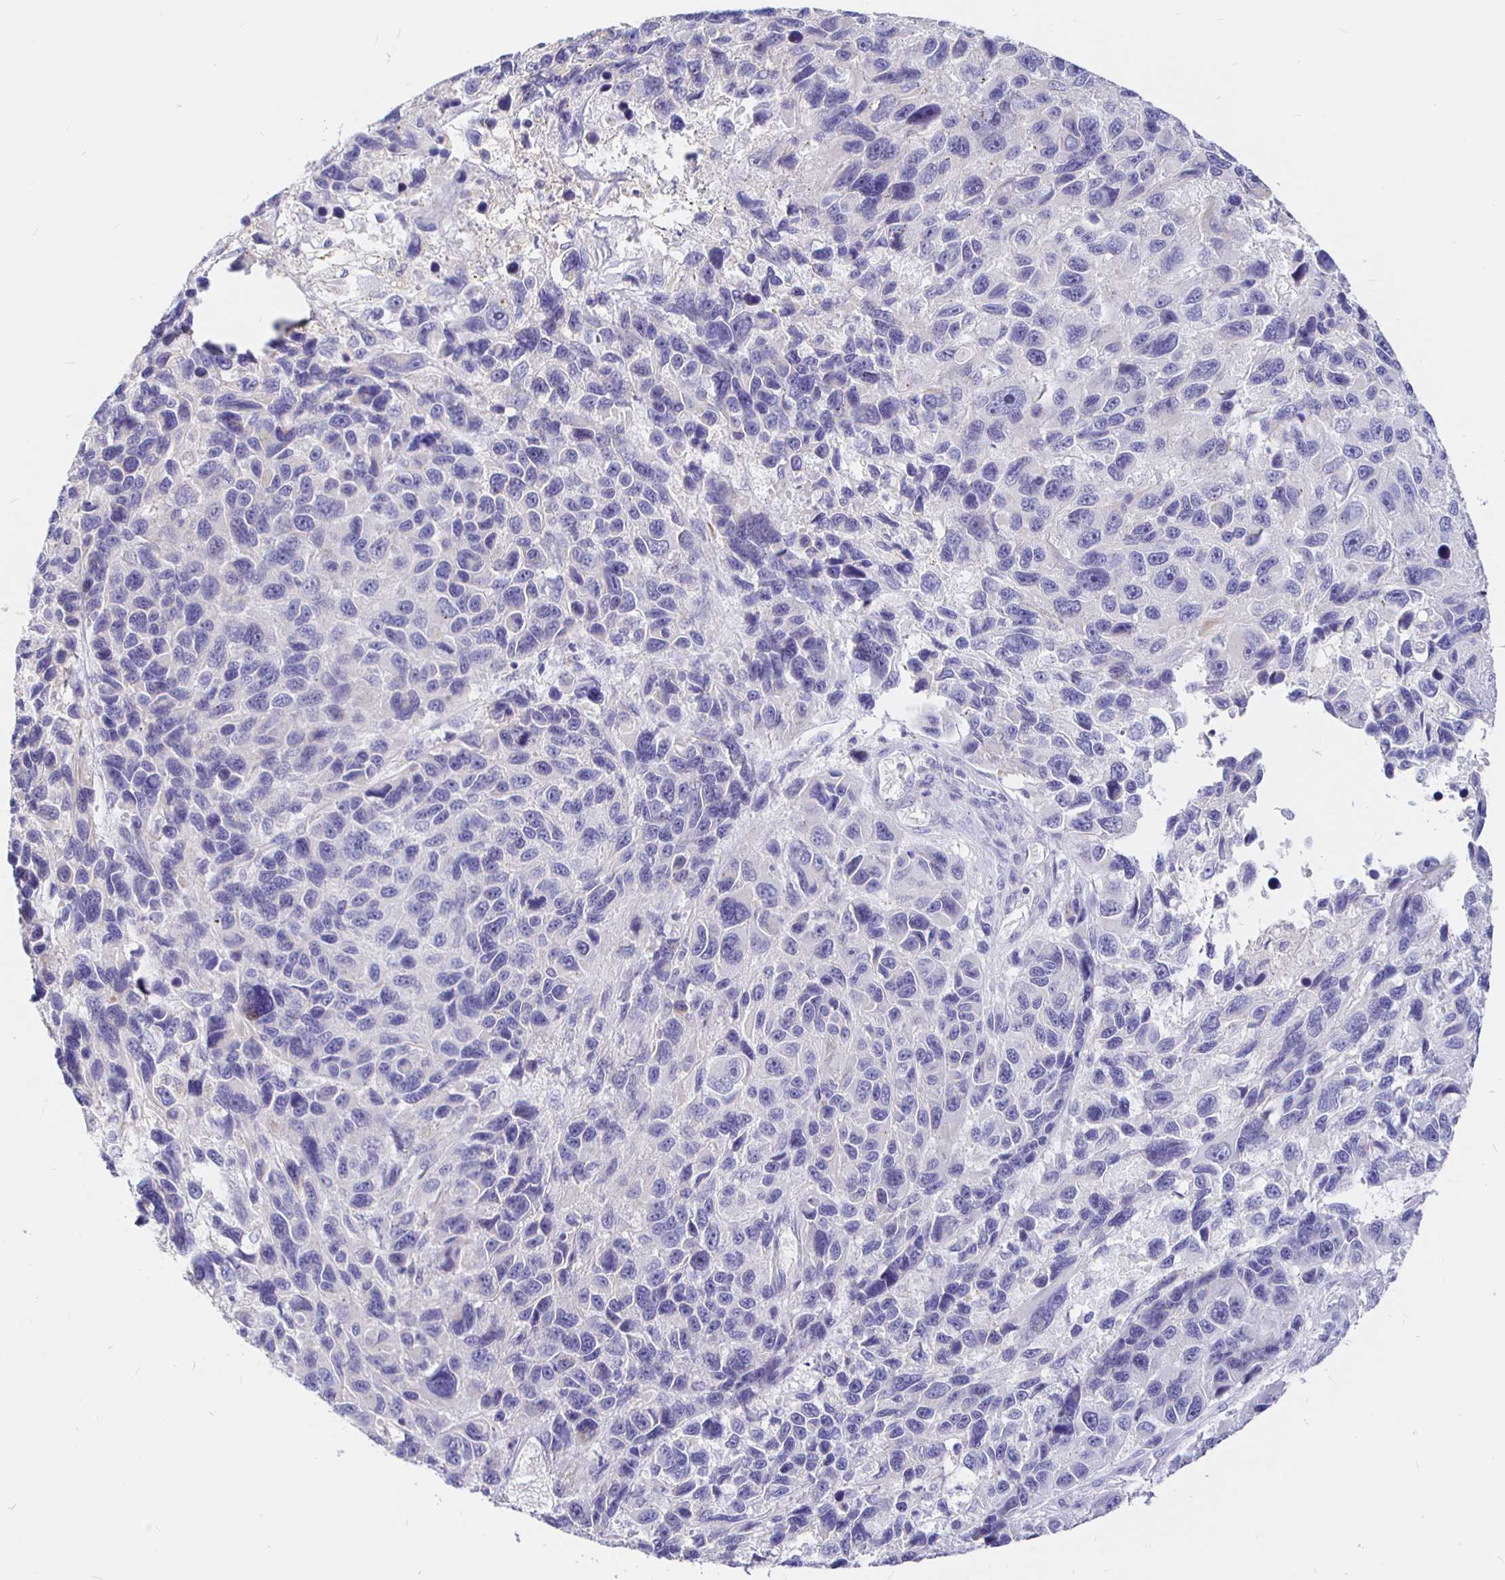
{"staining": {"intensity": "negative", "quantity": "none", "location": "none"}, "tissue": "melanoma", "cell_type": "Tumor cells", "image_type": "cancer", "snomed": [{"axis": "morphology", "description": "Malignant melanoma, NOS"}, {"axis": "topography", "description": "Skin"}], "caption": "Melanoma was stained to show a protein in brown. There is no significant positivity in tumor cells. (DAB (3,3'-diaminobenzidine) immunohistochemistry (IHC) visualized using brightfield microscopy, high magnification).", "gene": "NECAB1", "patient": {"sex": "male", "age": 53}}